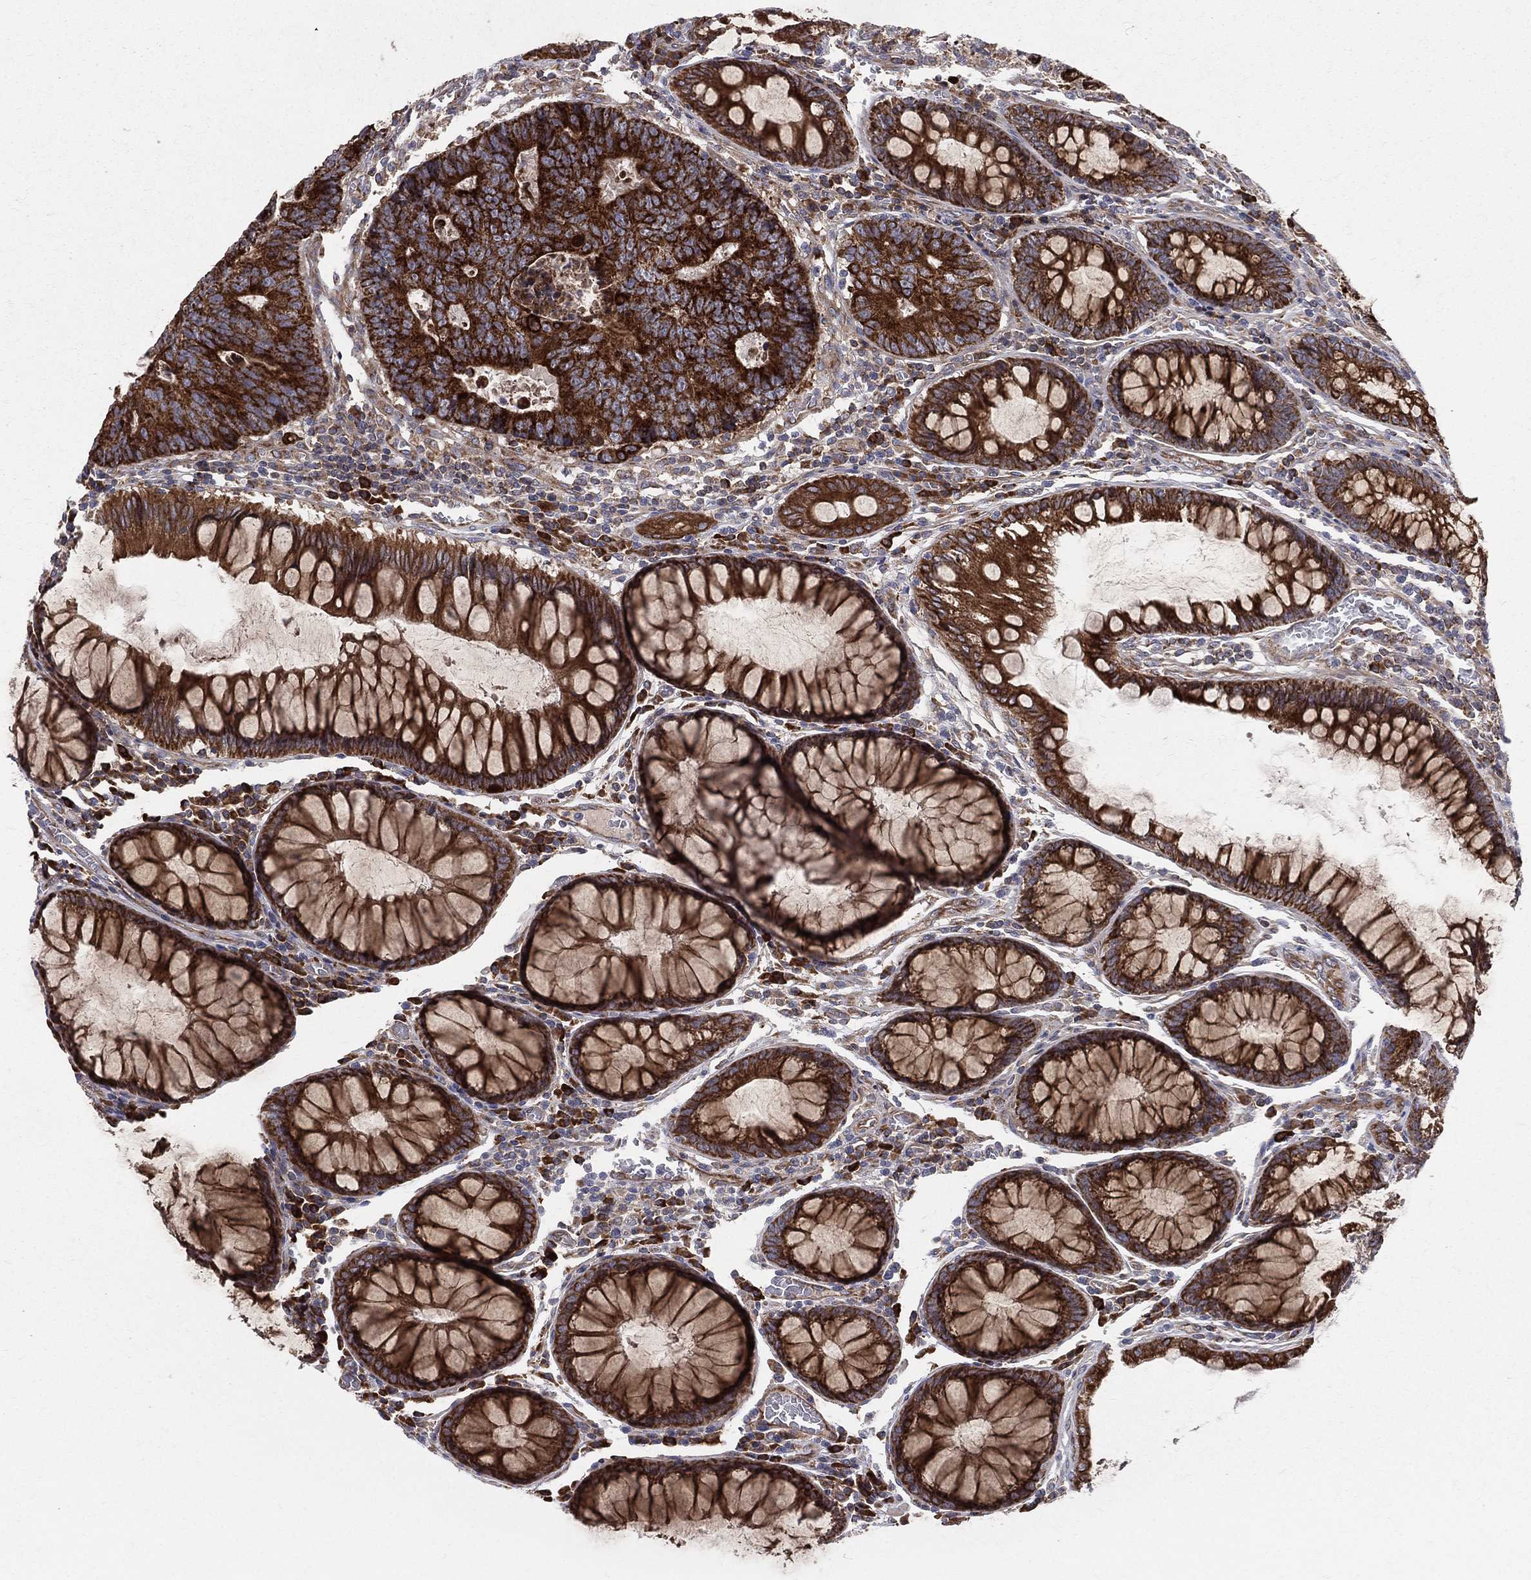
{"staining": {"intensity": "strong", "quantity": ">75%", "location": "cytoplasmic/membranous"}, "tissue": "colorectal cancer", "cell_type": "Tumor cells", "image_type": "cancer", "snomed": [{"axis": "morphology", "description": "Adenocarcinoma, NOS"}, {"axis": "topography", "description": "Colon"}], "caption": "Colorectal cancer (adenocarcinoma) stained for a protein displays strong cytoplasmic/membranous positivity in tumor cells.", "gene": "MIX23", "patient": {"sex": "female", "age": 48}}